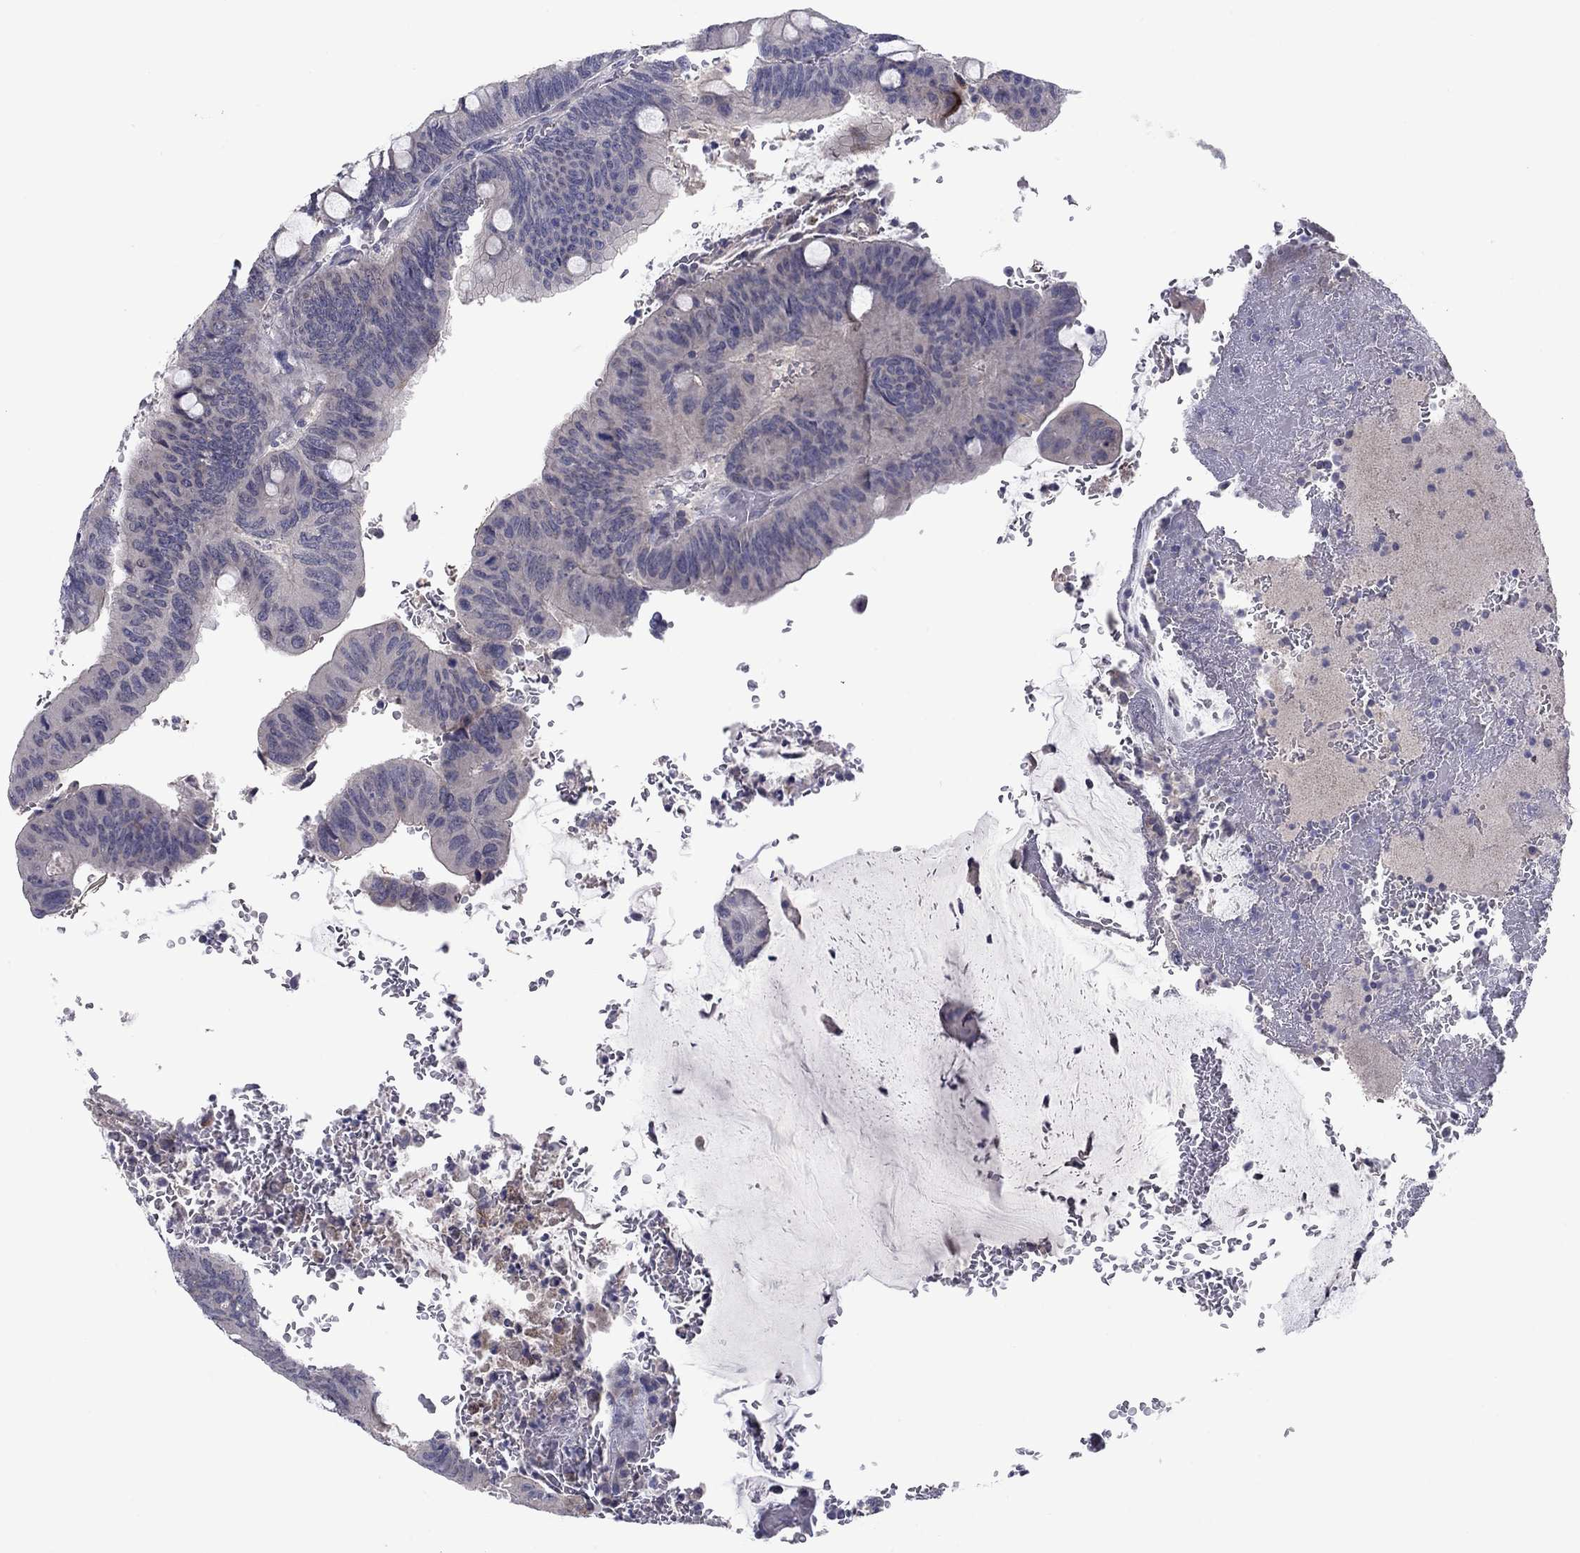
{"staining": {"intensity": "negative", "quantity": "none", "location": "none"}, "tissue": "colorectal cancer", "cell_type": "Tumor cells", "image_type": "cancer", "snomed": [{"axis": "morphology", "description": "Normal tissue, NOS"}, {"axis": "morphology", "description": "Adenocarcinoma, NOS"}, {"axis": "topography", "description": "Rectum"}], "caption": "IHC of human colorectal cancer shows no staining in tumor cells.", "gene": "CACNA1A", "patient": {"sex": "male", "age": 92}}